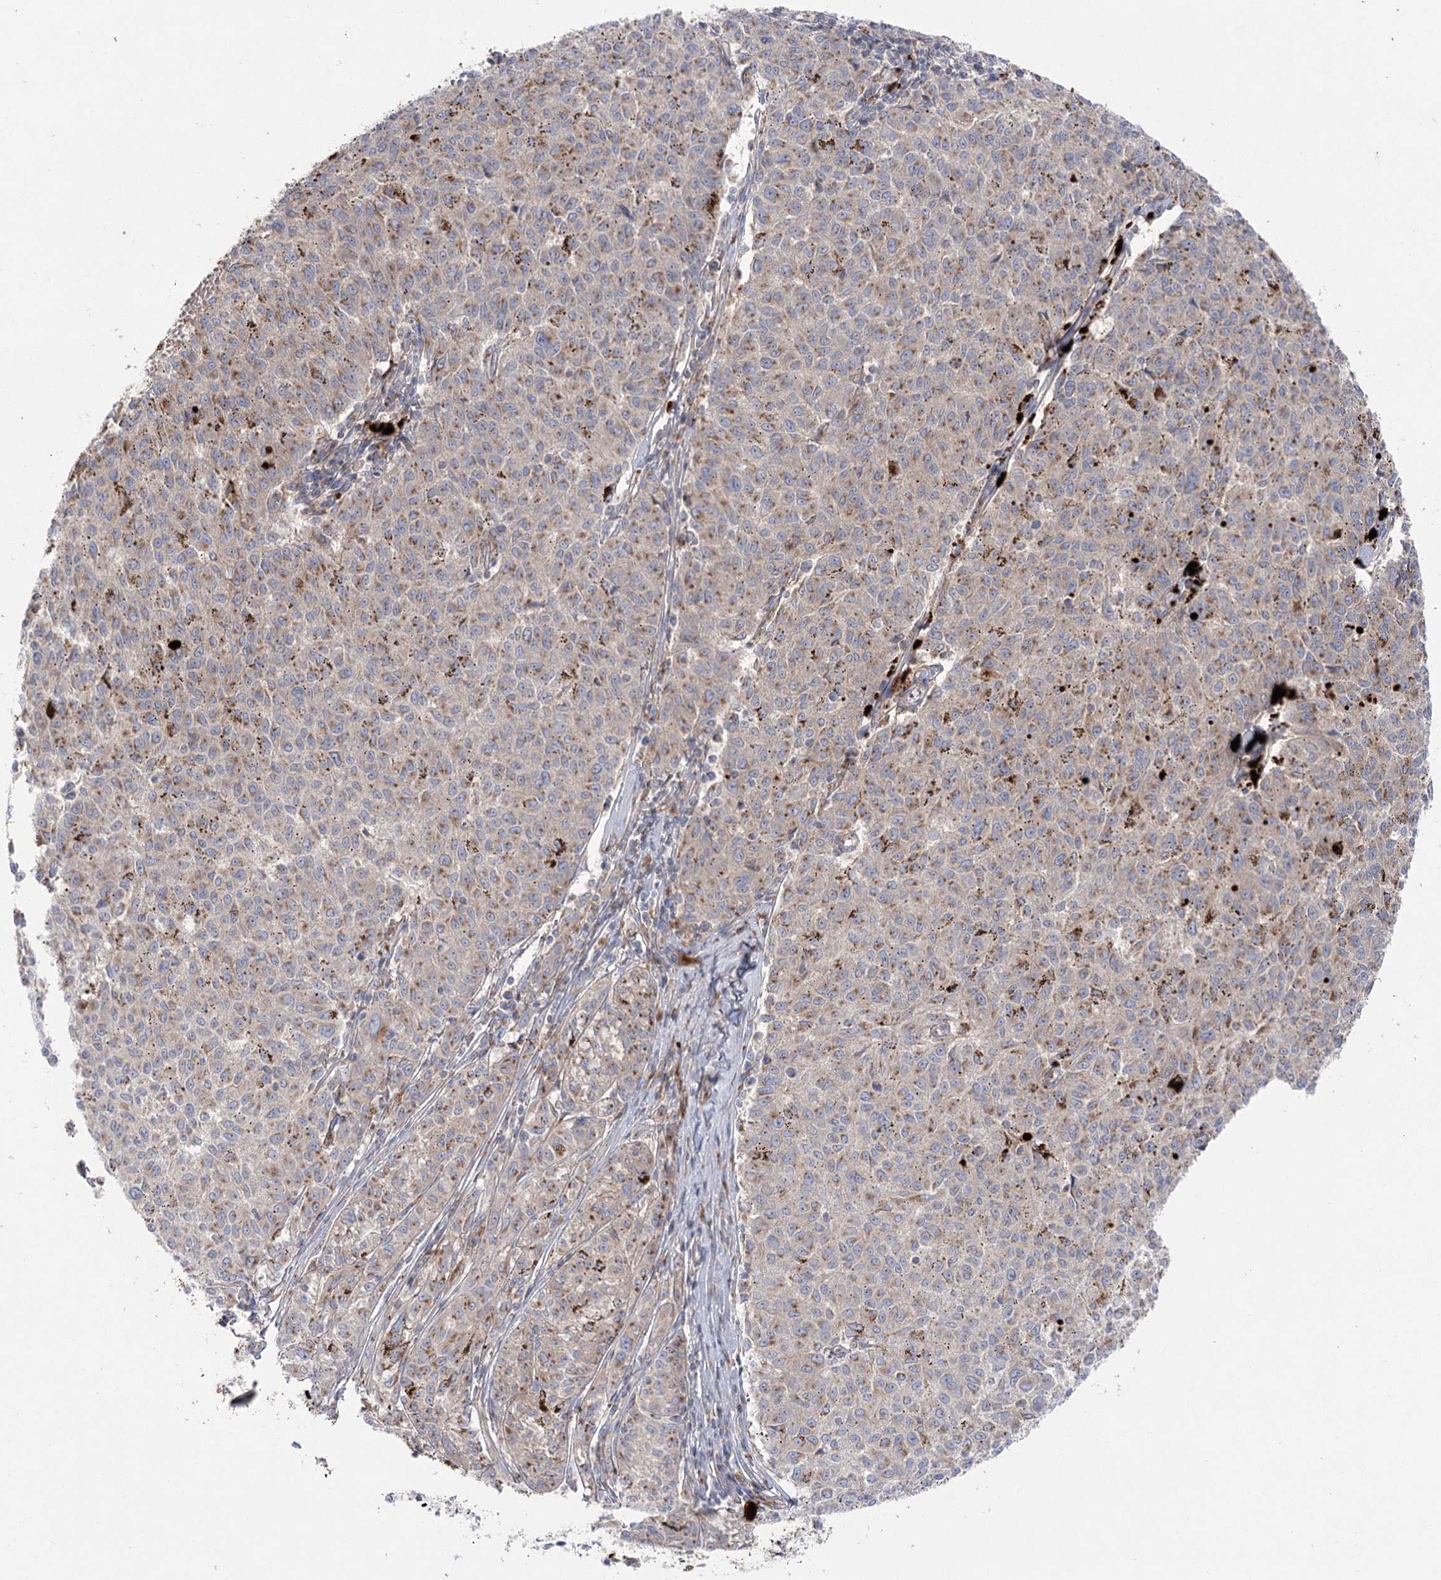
{"staining": {"intensity": "weak", "quantity": ">75%", "location": "cytoplasmic/membranous"}, "tissue": "melanoma", "cell_type": "Tumor cells", "image_type": "cancer", "snomed": [{"axis": "morphology", "description": "Malignant melanoma, NOS"}, {"axis": "topography", "description": "Skin"}], "caption": "Immunohistochemistry micrograph of neoplastic tissue: melanoma stained using immunohistochemistry (IHC) reveals low levels of weak protein expression localized specifically in the cytoplasmic/membranous of tumor cells, appearing as a cytoplasmic/membranous brown color.", "gene": "GBF1", "patient": {"sex": "female", "age": 72}}